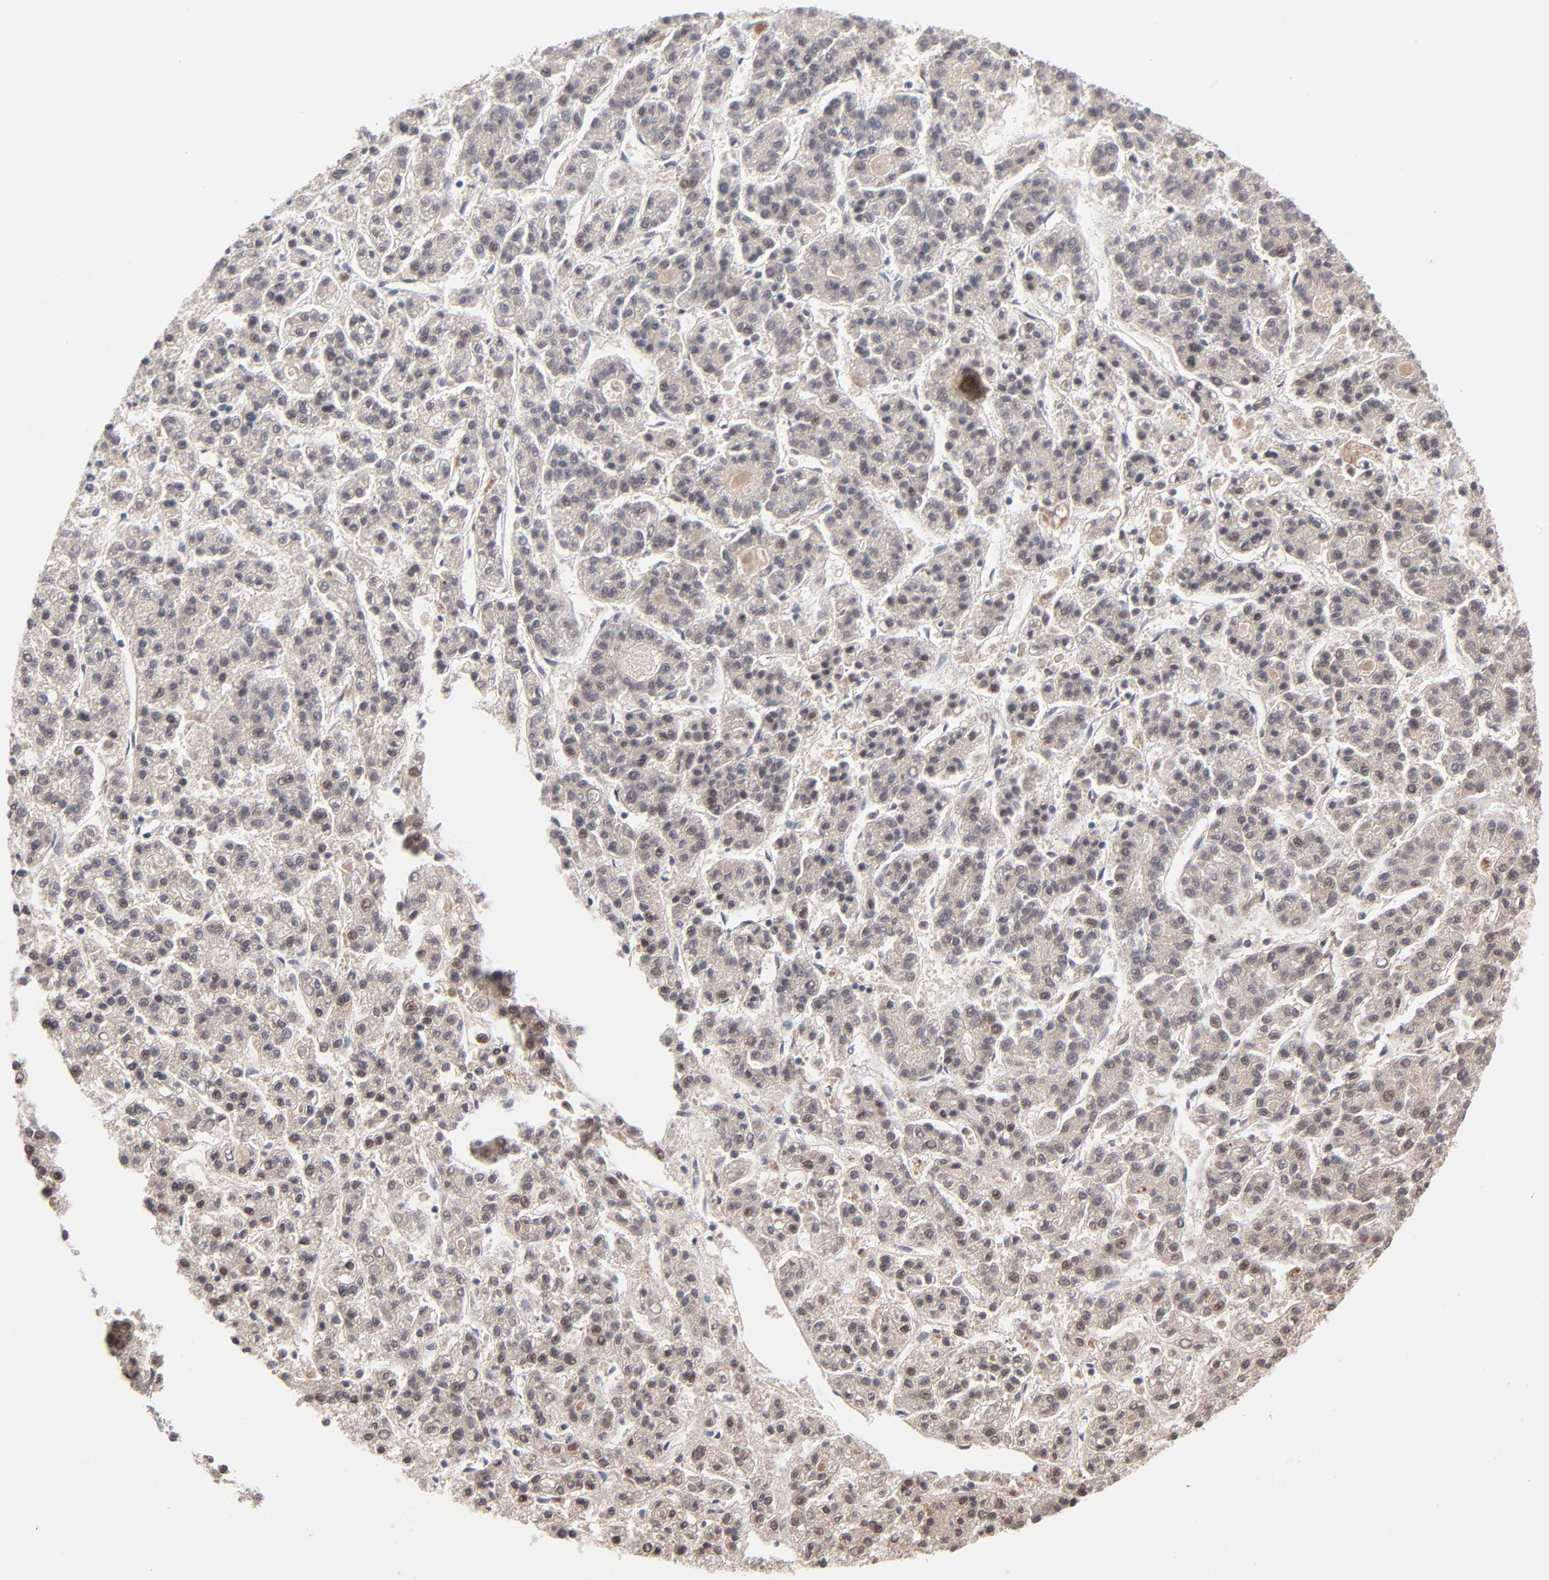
{"staining": {"intensity": "weak", "quantity": ">75%", "location": "cytoplasmic/membranous"}, "tissue": "liver cancer", "cell_type": "Tumor cells", "image_type": "cancer", "snomed": [{"axis": "morphology", "description": "Carcinoma, Hepatocellular, NOS"}, {"axis": "topography", "description": "Liver"}], "caption": "Immunohistochemistry (IHC) micrograph of liver hepatocellular carcinoma stained for a protein (brown), which exhibits low levels of weak cytoplasmic/membranous expression in about >75% of tumor cells.", "gene": "CASP10", "patient": {"sex": "male", "age": 70}}